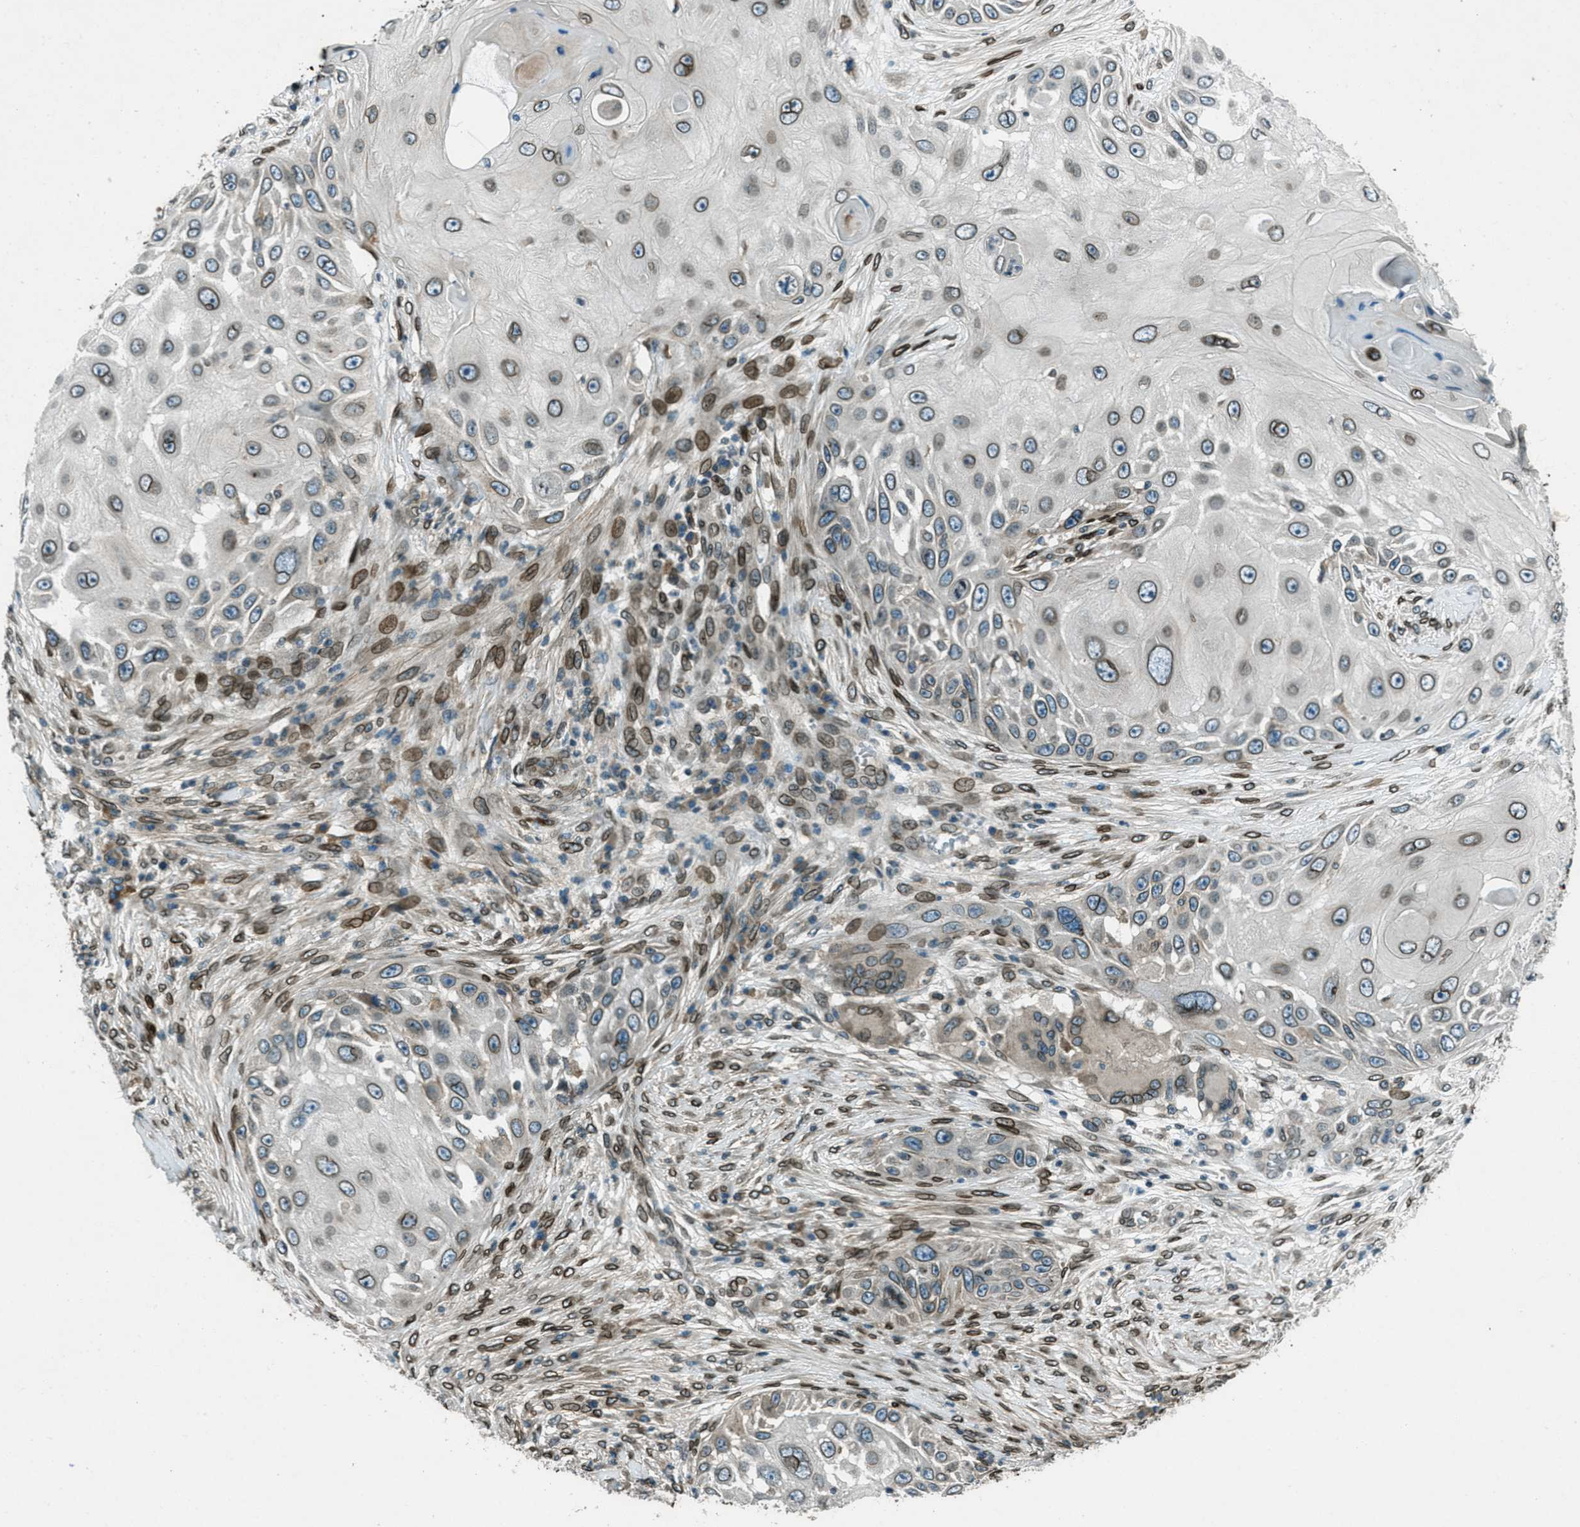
{"staining": {"intensity": "moderate", "quantity": ">75%", "location": "cytoplasmic/membranous,nuclear"}, "tissue": "skin cancer", "cell_type": "Tumor cells", "image_type": "cancer", "snomed": [{"axis": "morphology", "description": "Squamous cell carcinoma, NOS"}, {"axis": "topography", "description": "Skin"}], "caption": "Immunohistochemistry (IHC) (DAB) staining of skin squamous cell carcinoma shows moderate cytoplasmic/membranous and nuclear protein expression in about >75% of tumor cells. Using DAB (3,3'-diaminobenzidine) (brown) and hematoxylin (blue) stains, captured at high magnification using brightfield microscopy.", "gene": "LEMD2", "patient": {"sex": "female", "age": 44}}